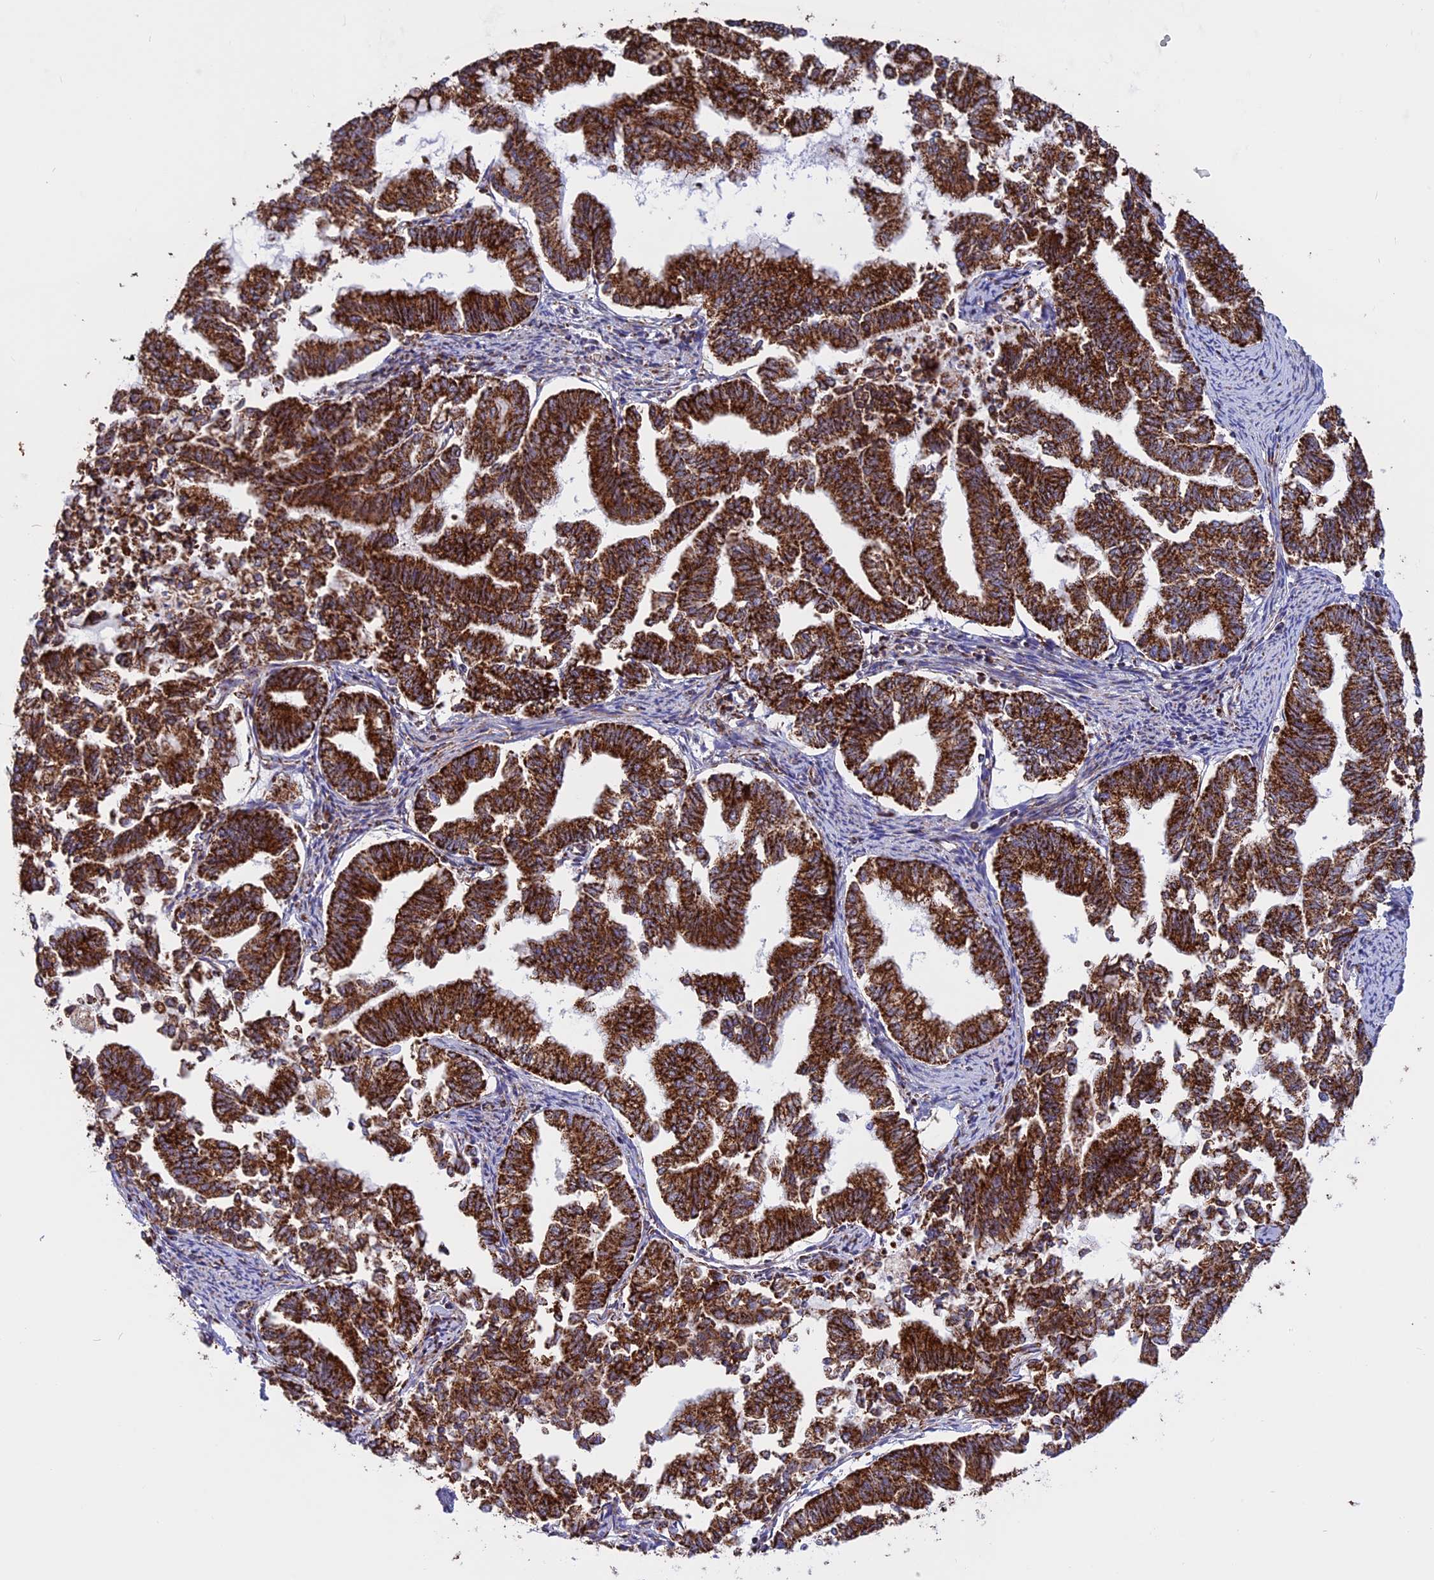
{"staining": {"intensity": "strong", "quantity": ">75%", "location": "cytoplasmic/membranous"}, "tissue": "endometrial cancer", "cell_type": "Tumor cells", "image_type": "cancer", "snomed": [{"axis": "morphology", "description": "Adenocarcinoma, NOS"}, {"axis": "topography", "description": "Endometrium"}], "caption": "IHC image of neoplastic tissue: adenocarcinoma (endometrial) stained using IHC reveals high levels of strong protein expression localized specifically in the cytoplasmic/membranous of tumor cells, appearing as a cytoplasmic/membranous brown color.", "gene": "UQCRB", "patient": {"sex": "female", "age": 79}}